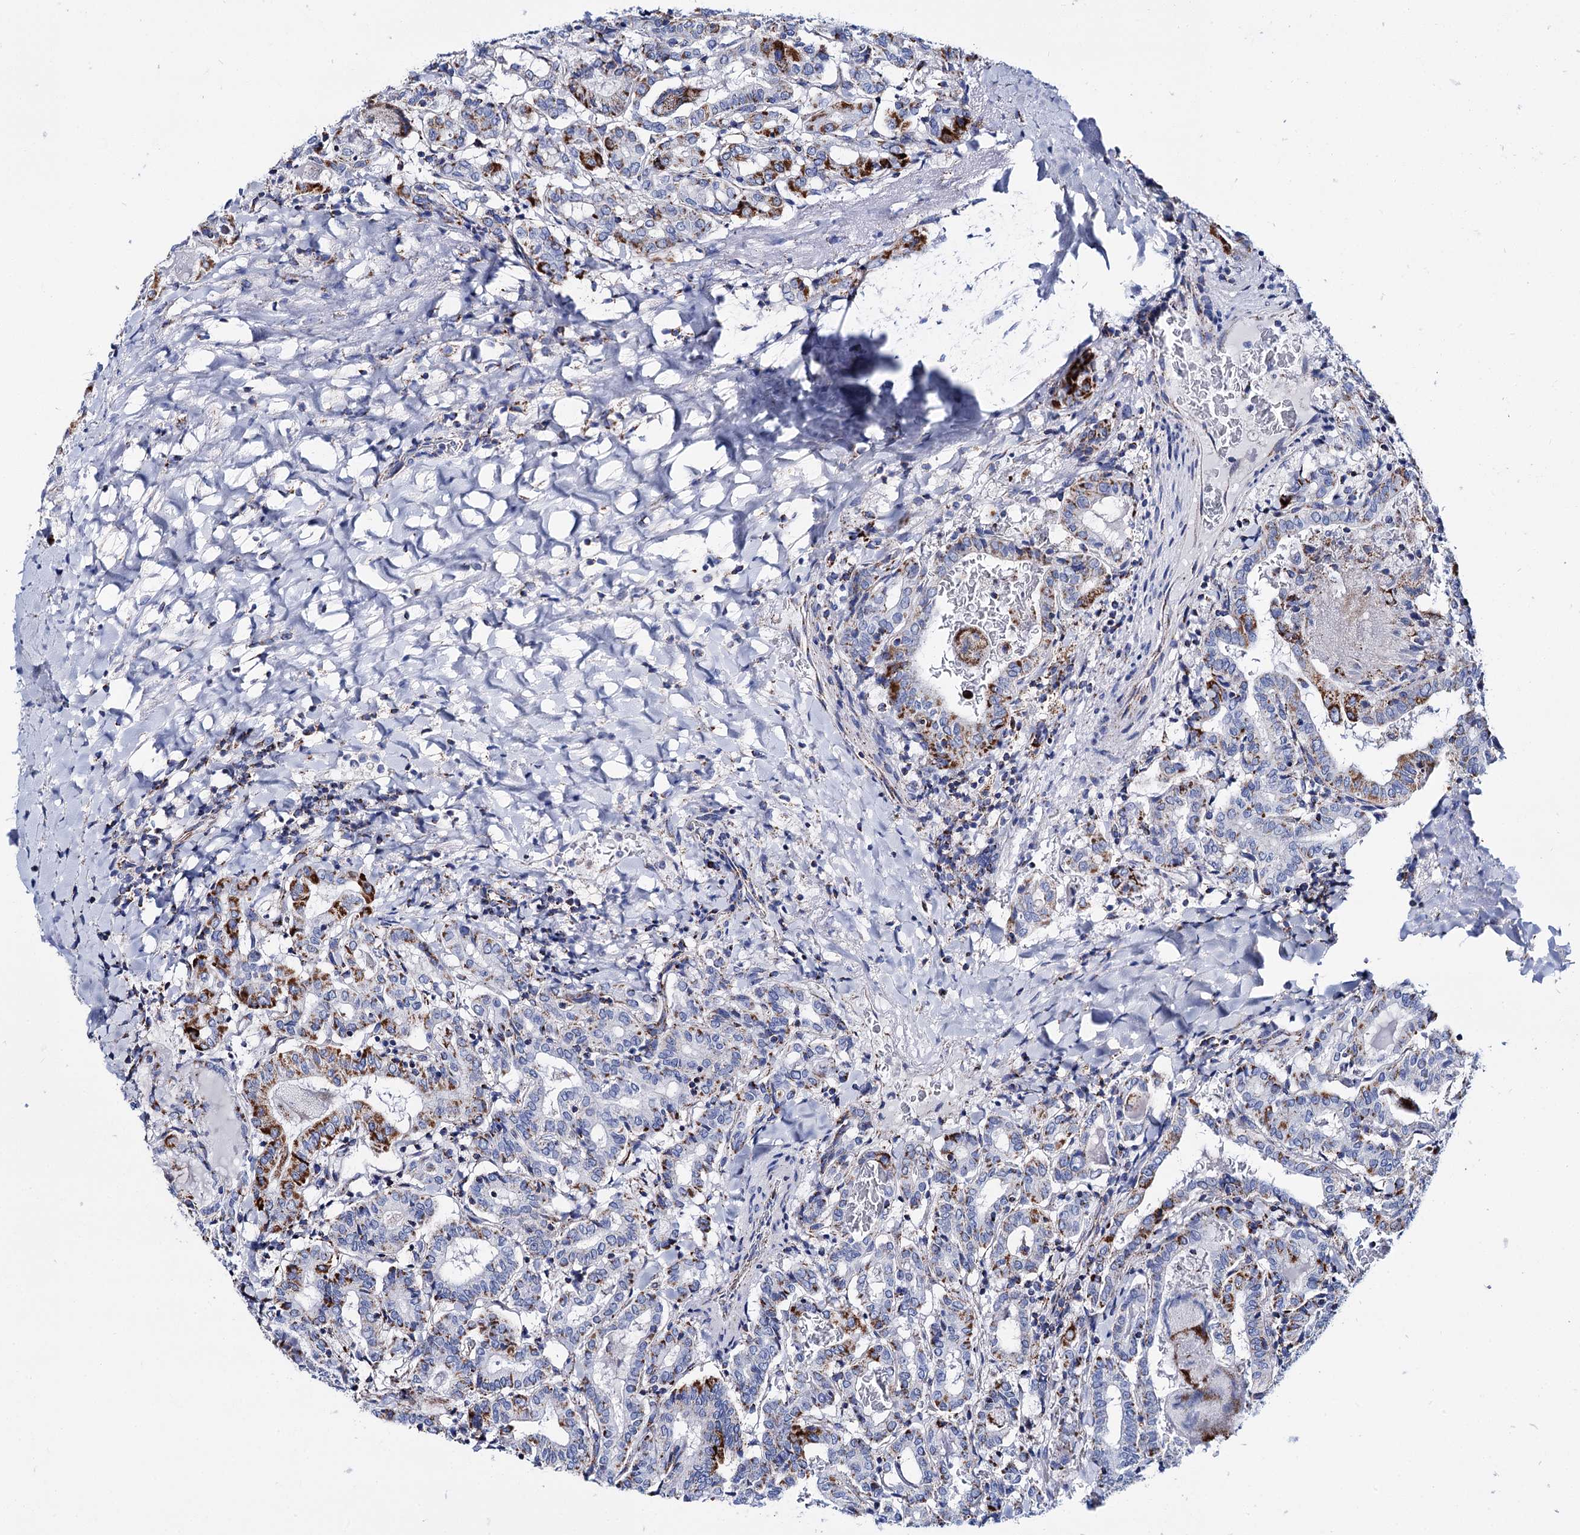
{"staining": {"intensity": "strong", "quantity": "<25%", "location": "cytoplasmic/membranous"}, "tissue": "thyroid cancer", "cell_type": "Tumor cells", "image_type": "cancer", "snomed": [{"axis": "morphology", "description": "Papillary adenocarcinoma, NOS"}, {"axis": "topography", "description": "Thyroid gland"}], "caption": "Protein expression analysis of human thyroid papillary adenocarcinoma reveals strong cytoplasmic/membranous staining in approximately <25% of tumor cells.", "gene": "UBASH3B", "patient": {"sex": "female", "age": 72}}